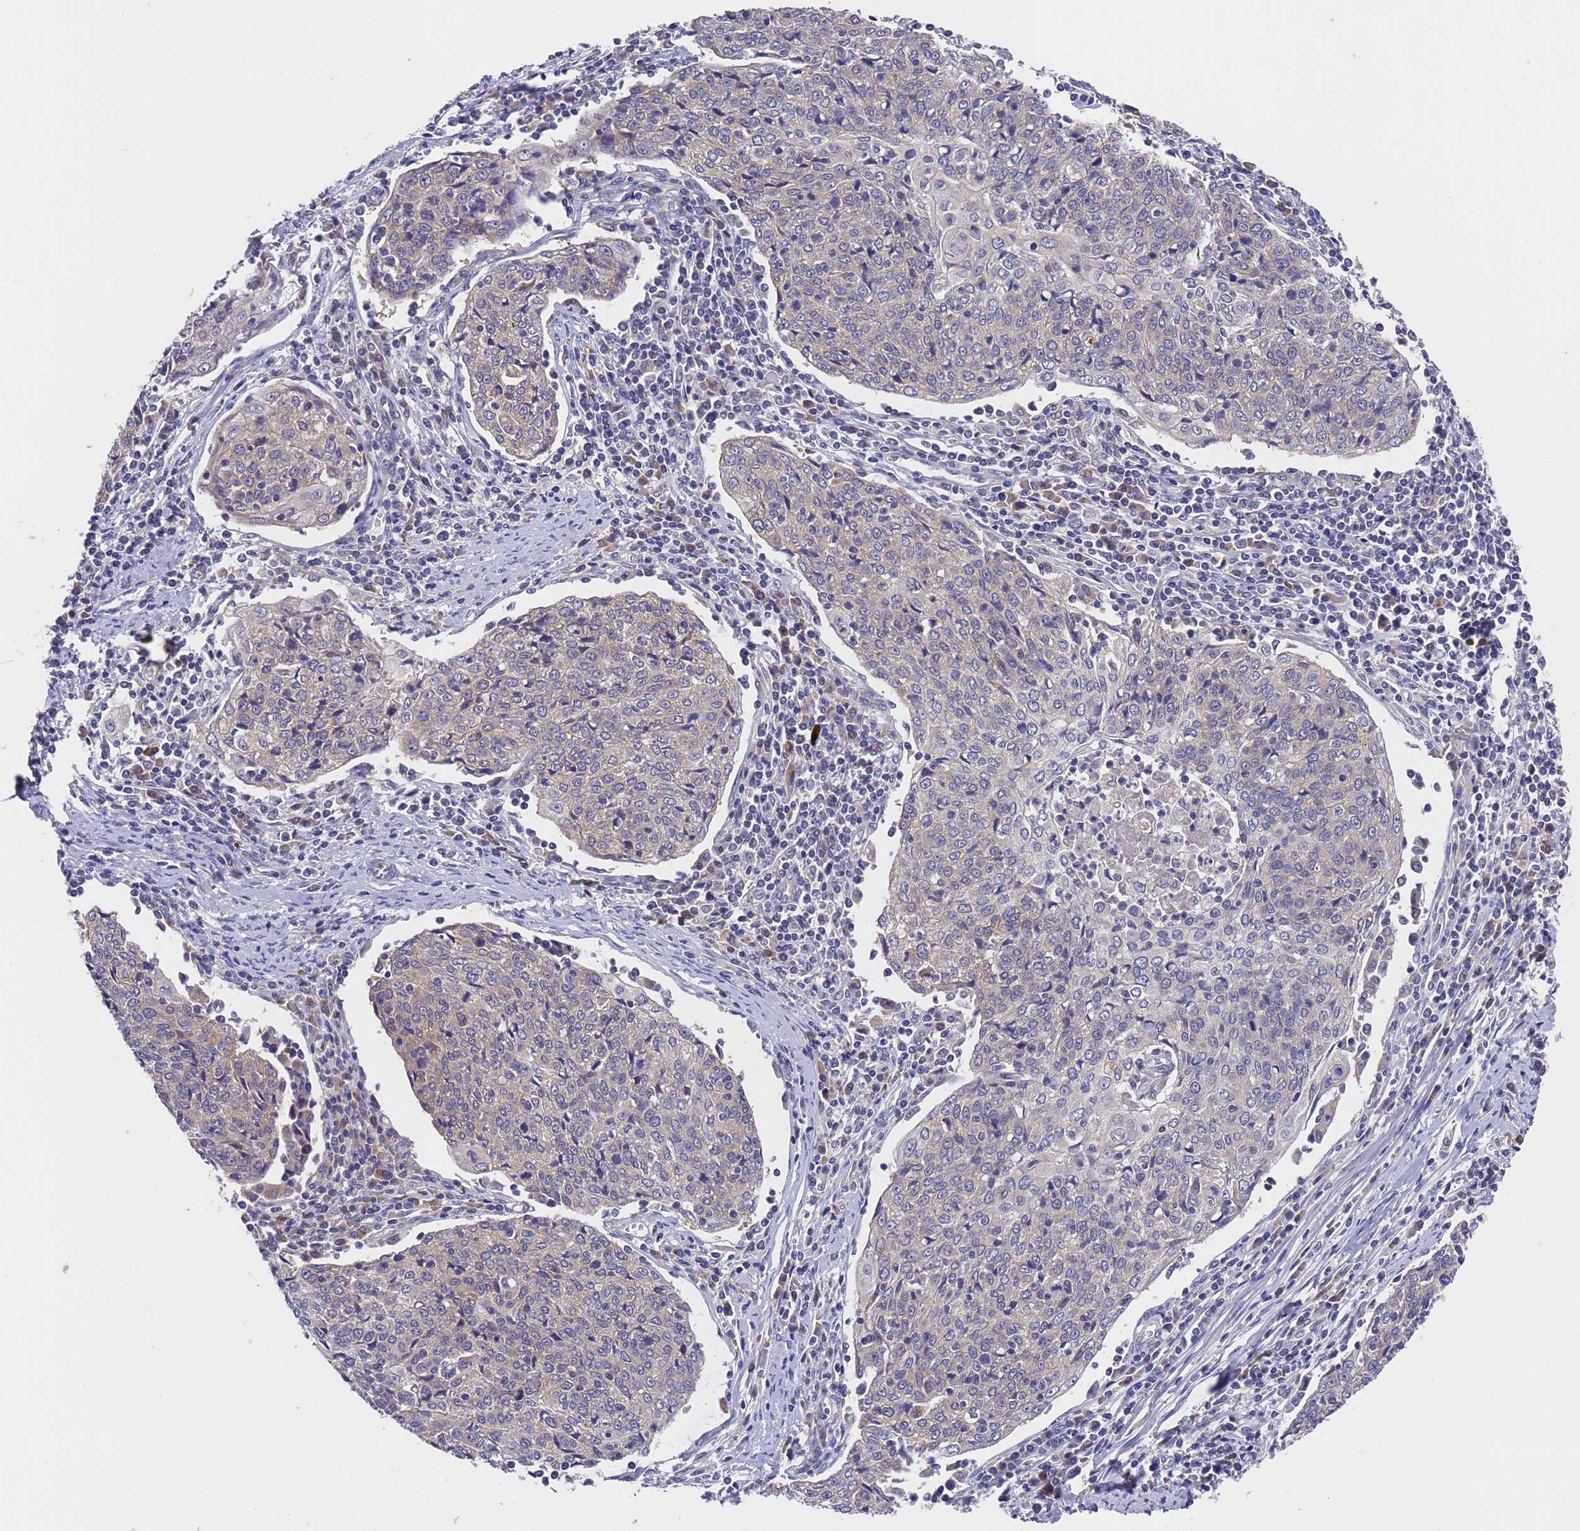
{"staining": {"intensity": "negative", "quantity": "none", "location": "none"}, "tissue": "cervical cancer", "cell_type": "Tumor cells", "image_type": "cancer", "snomed": [{"axis": "morphology", "description": "Squamous cell carcinoma, NOS"}, {"axis": "topography", "description": "Cervix"}], "caption": "Immunohistochemical staining of human squamous cell carcinoma (cervical) exhibits no significant staining in tumor cells.", "gene": "DCAF12L2", "patient": {"sex": "female", "age": 48}}